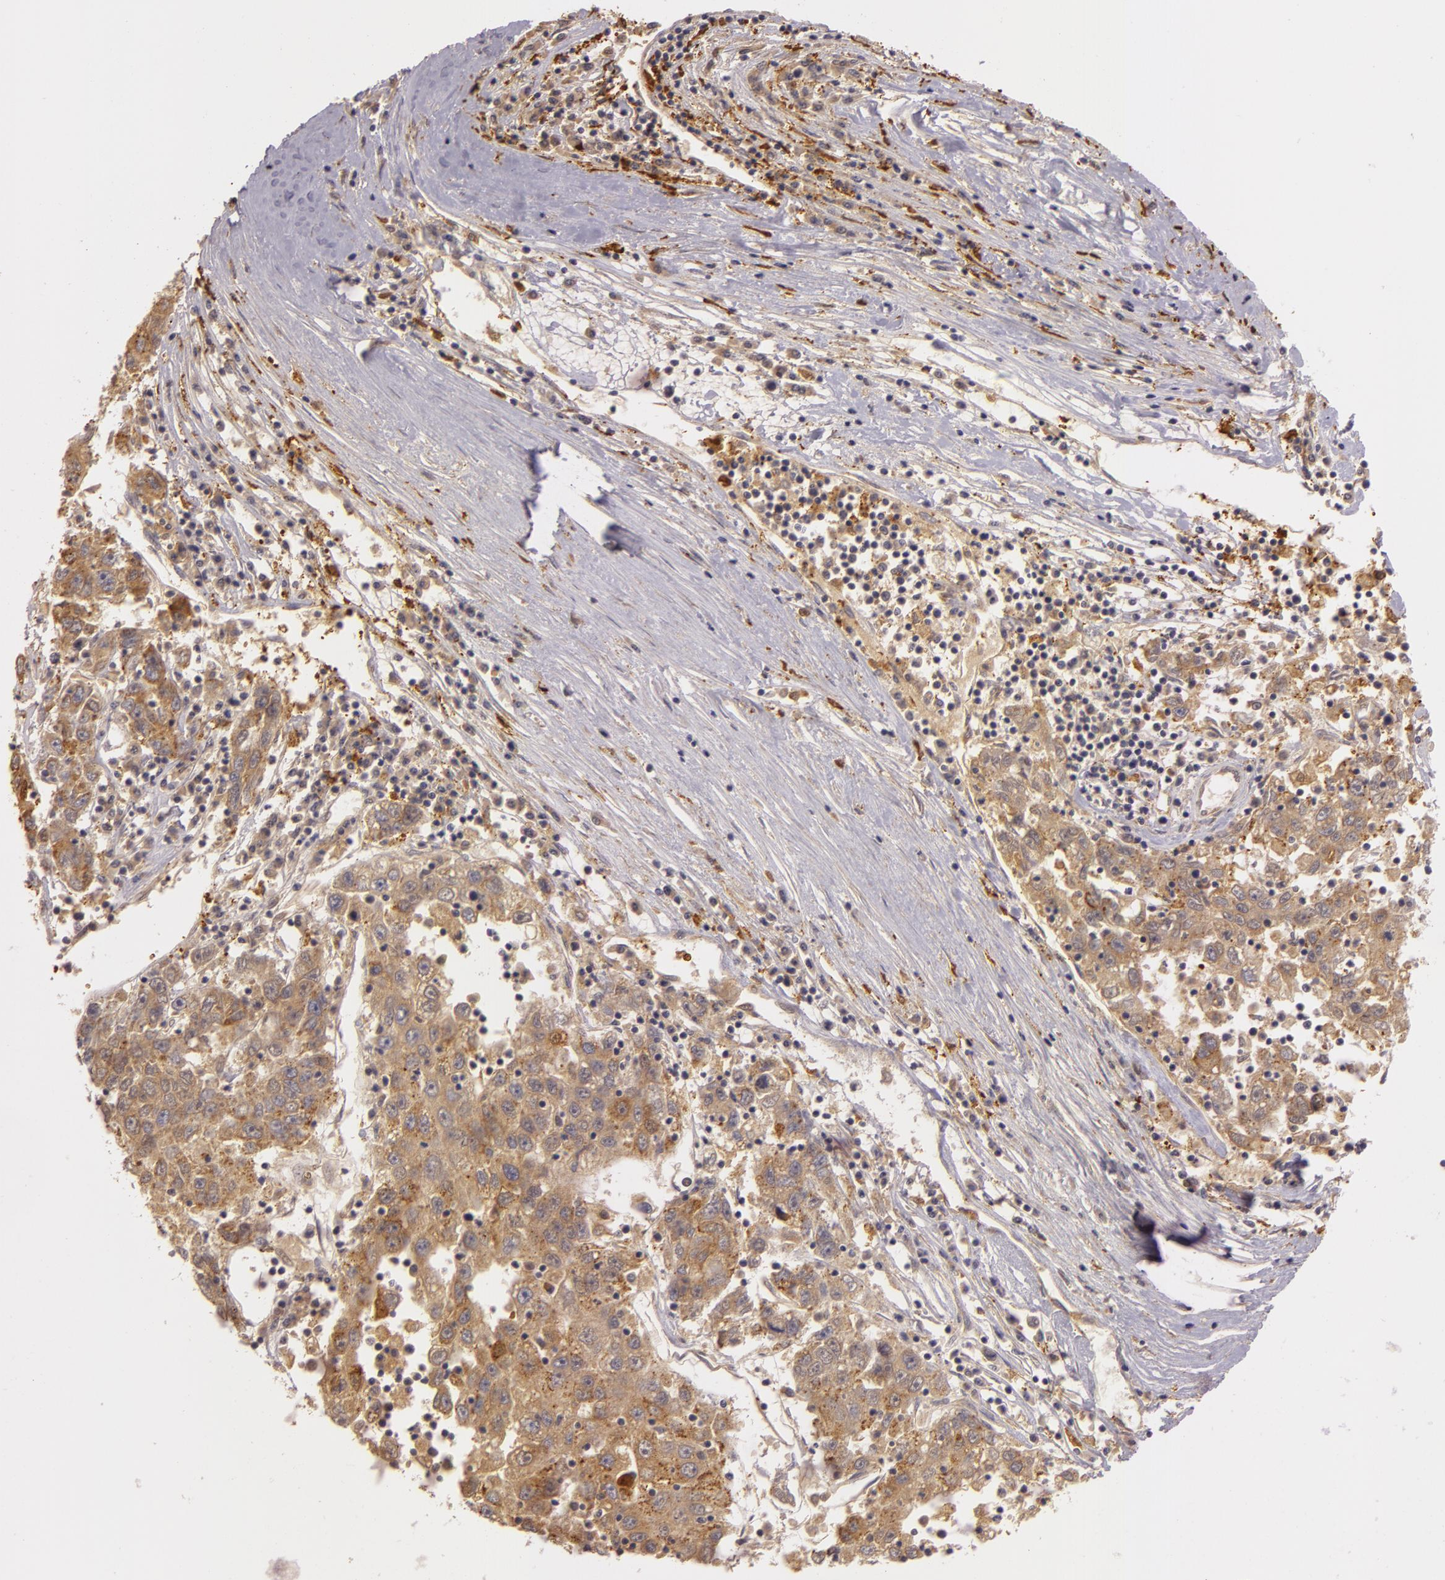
{"staining": {"intensity": "moderate", "quantity": ">75%", "location": "cytoplasmic/membranous"}, "tissue": "liver cancer", "cell_type": "Tumor cells", "image_type": "cancer", "snomed": [{"axis": "morphology", "description": "Carcinoma, Hepatocellular, NOS"}, {"axis": "topography", "description": "Liver"}], "caption": "High-magnification brightfield microscopy of liver hepatocellular carcinoma stained with DAB (3,3'-diaminobenzidine) (brown) and counterstained with hematoxylin (blue). tumor cells exhibit moderate cytoplasmic/membranous staining is present in about>75% of cells. Immunohistochemistry stains the protein of interest in brown and the nuclei are stained blue.", "gene": "PPP1R3F", "patient": {"sex": "male", "age": 49}}